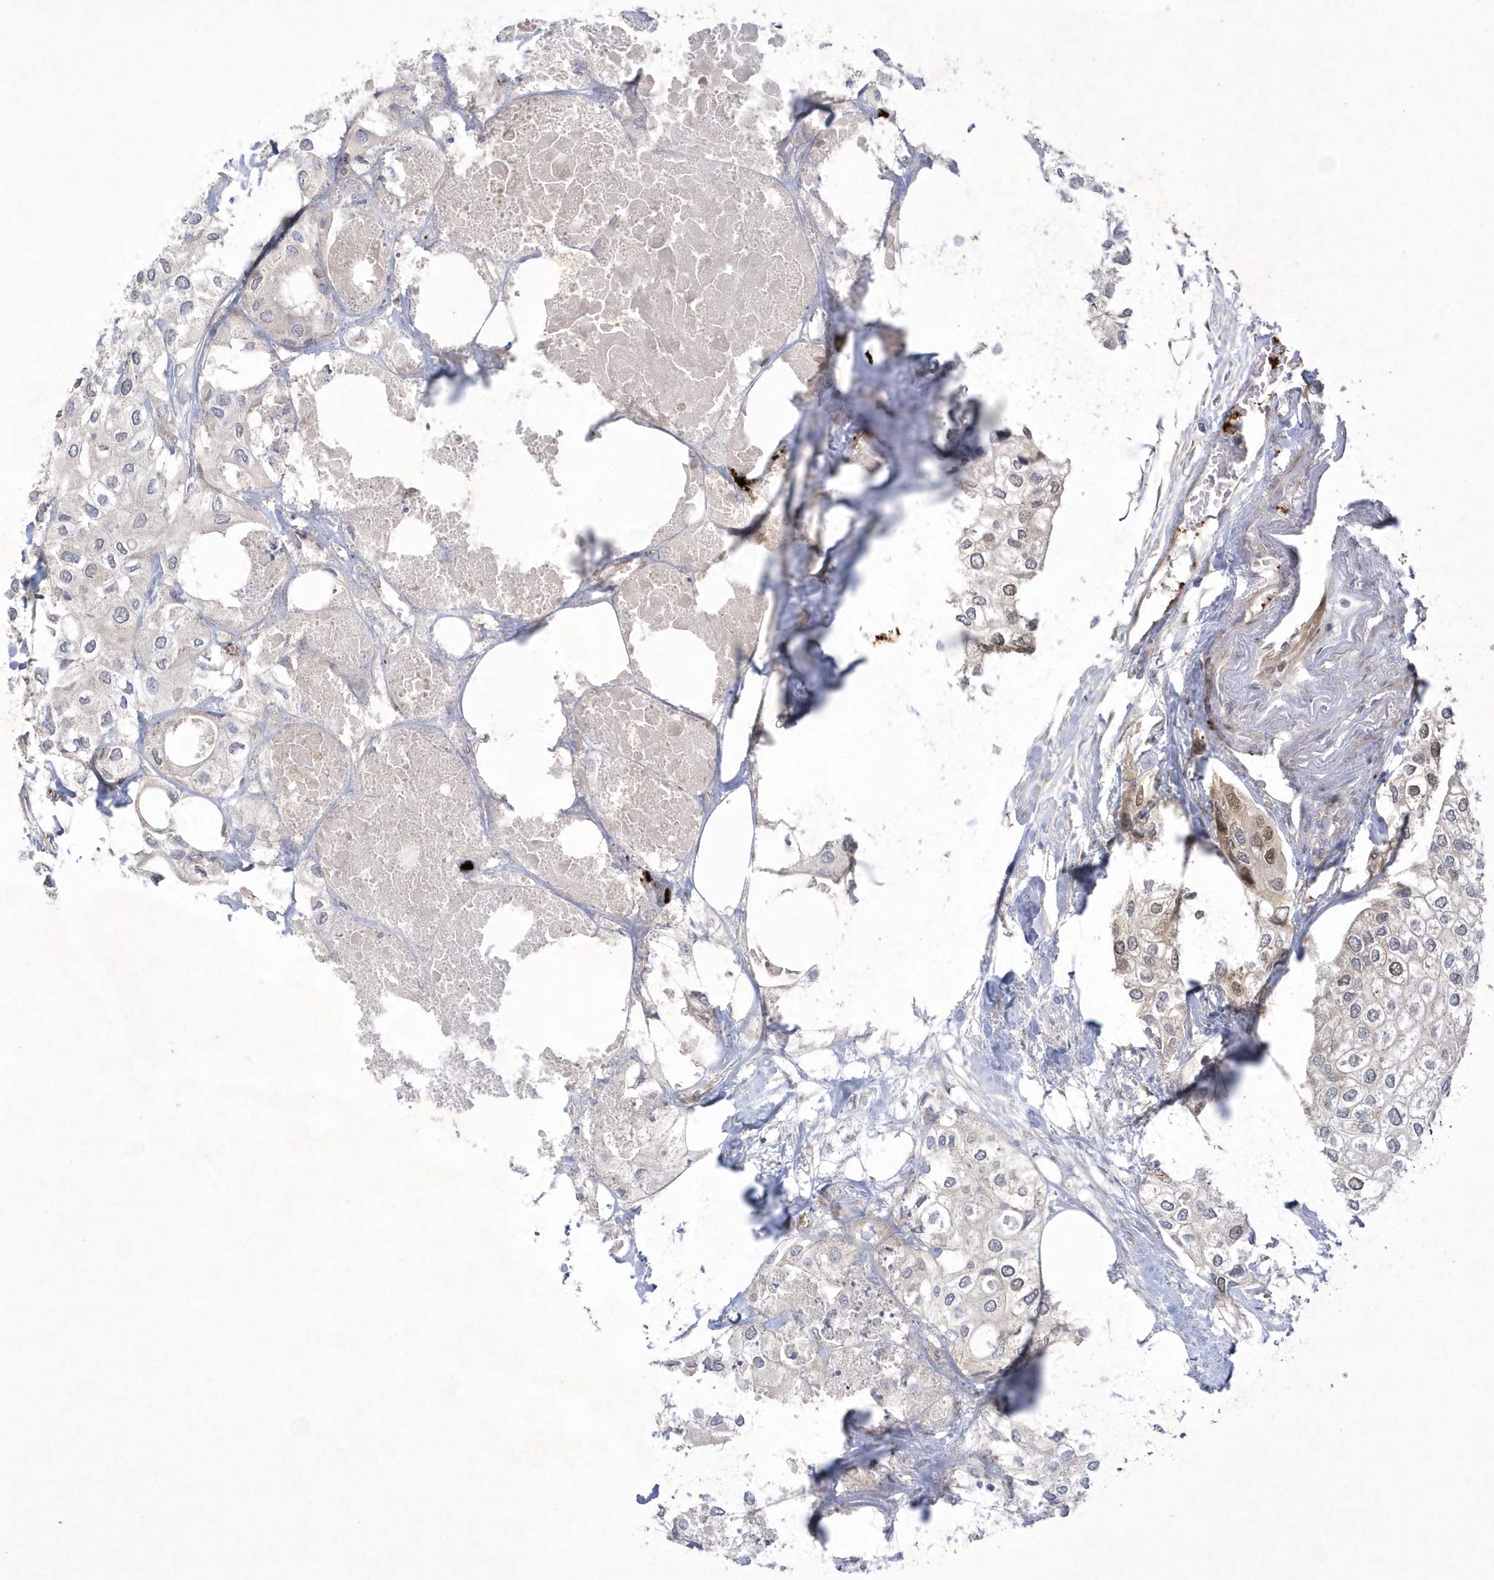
{"staining": {"intensity": "negative", "quantity": "none", "location": "none"}, "tissue": "urothelial cancer", "cell_type": "Tumor cells", "image_type": "cancer", "snomed": [{"axis": "morphology", "description": "Urothelial carcinoma, High grade"}, {"axis": "topography", "description": "Urinary bladder"}], "caption": "High power microscopy photomicrograph of an immunohistochemistry (IHC) photomicrograph of urothelial cancer, revealing no significant expression in tumor cells. (DAB immunohistochemistry (IHC) with hematoxylin counter stain).", "gene": "NAF1", "patient": {"sex": "male", "age": 64}}